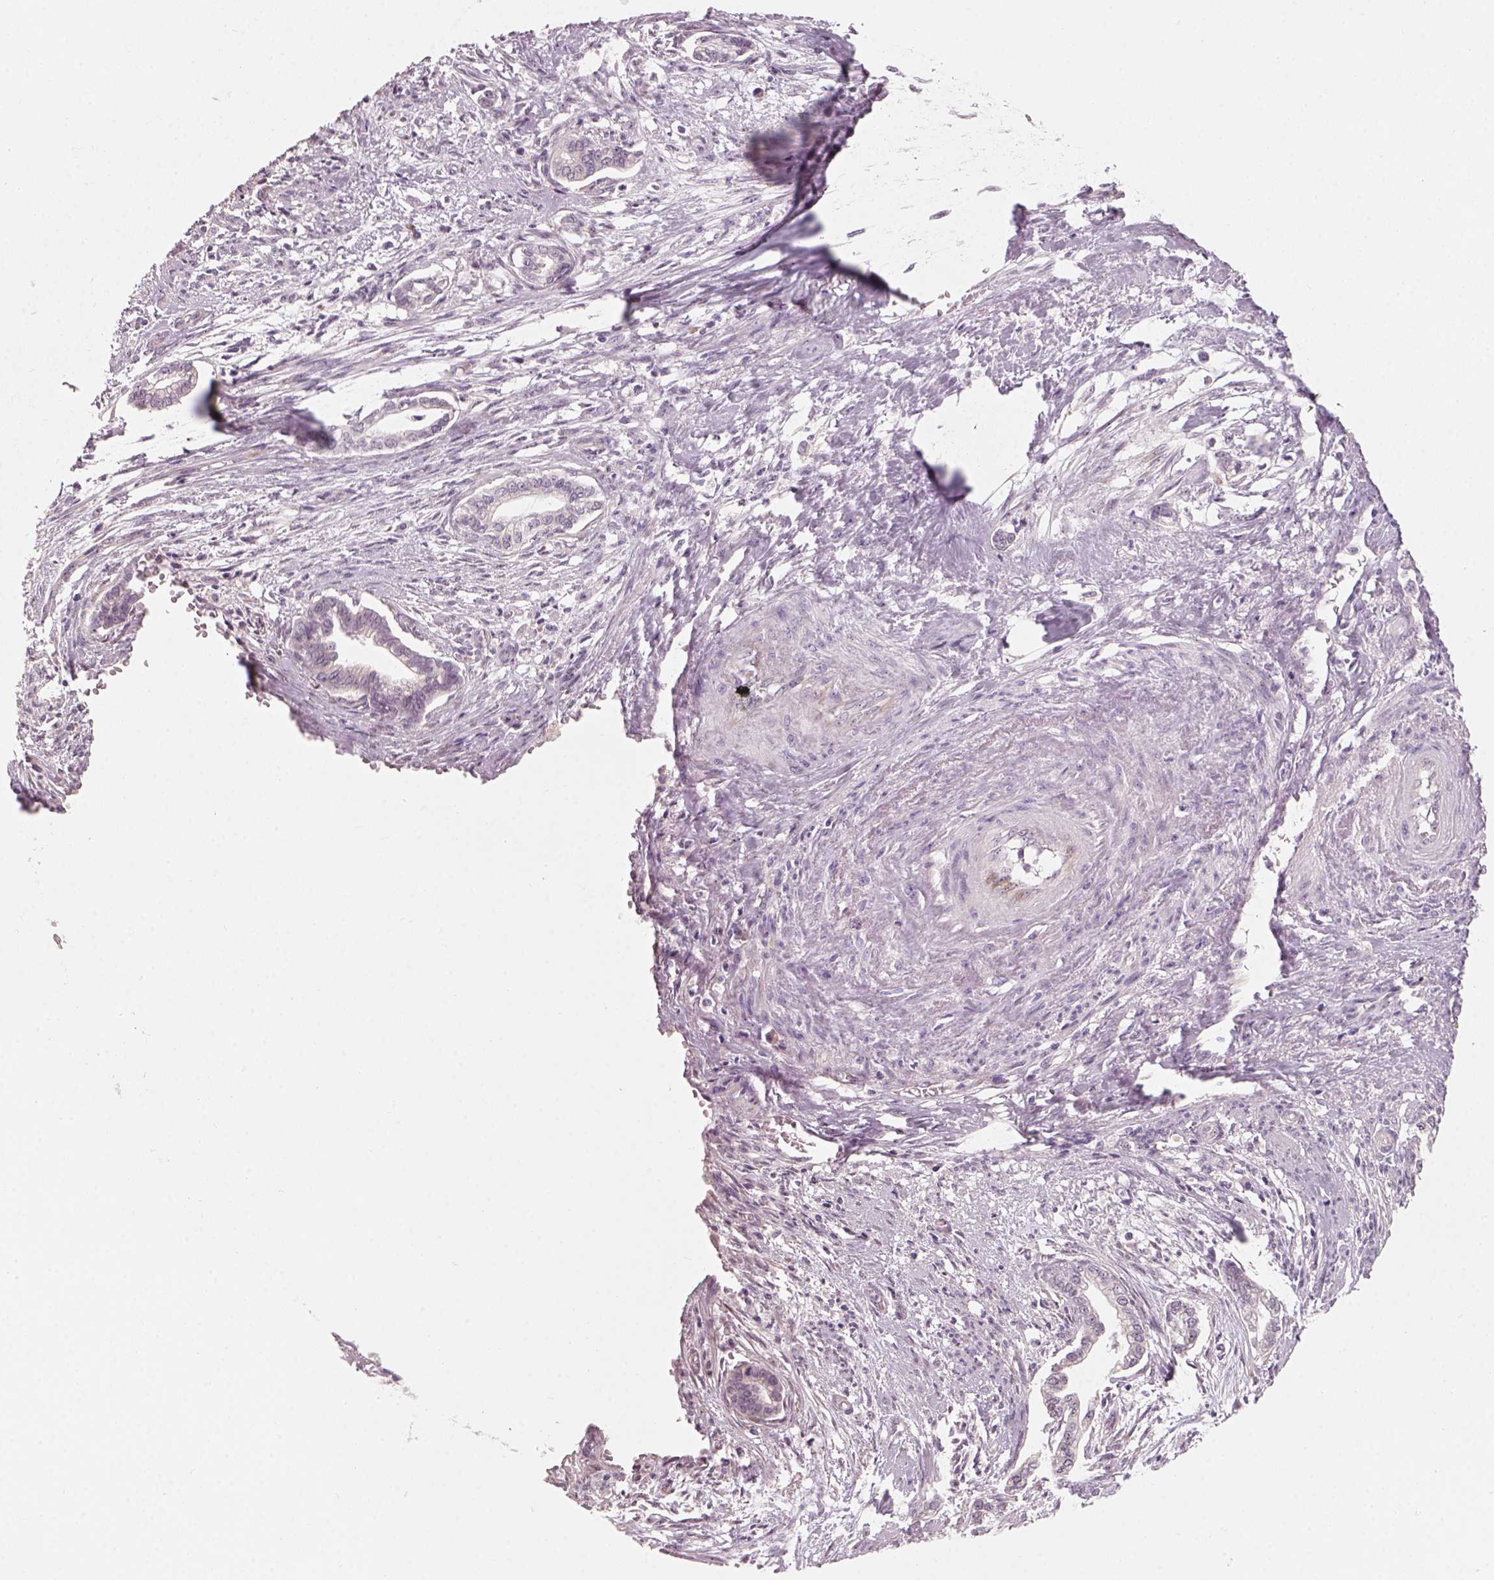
{"staining": {"intensity": "negative", "quantity": "none", "location": "none"}, "tissue": "cervical cancer", "cell_type": "Tumor cells", "image_type": "cancer", "snomed": [{"axis": "morphology", "description": "Adenocarcinoma, NOS"}, {"axis": "topography", "description": "Cervix"}], "caption": "An IHC image of adenocarcinoma (cervical) is shown. There is no staining in tumor cells of adenocarcinoma (cervical).", "gene": "CDS1", "patient": {"sex": "female", "age": 62}}